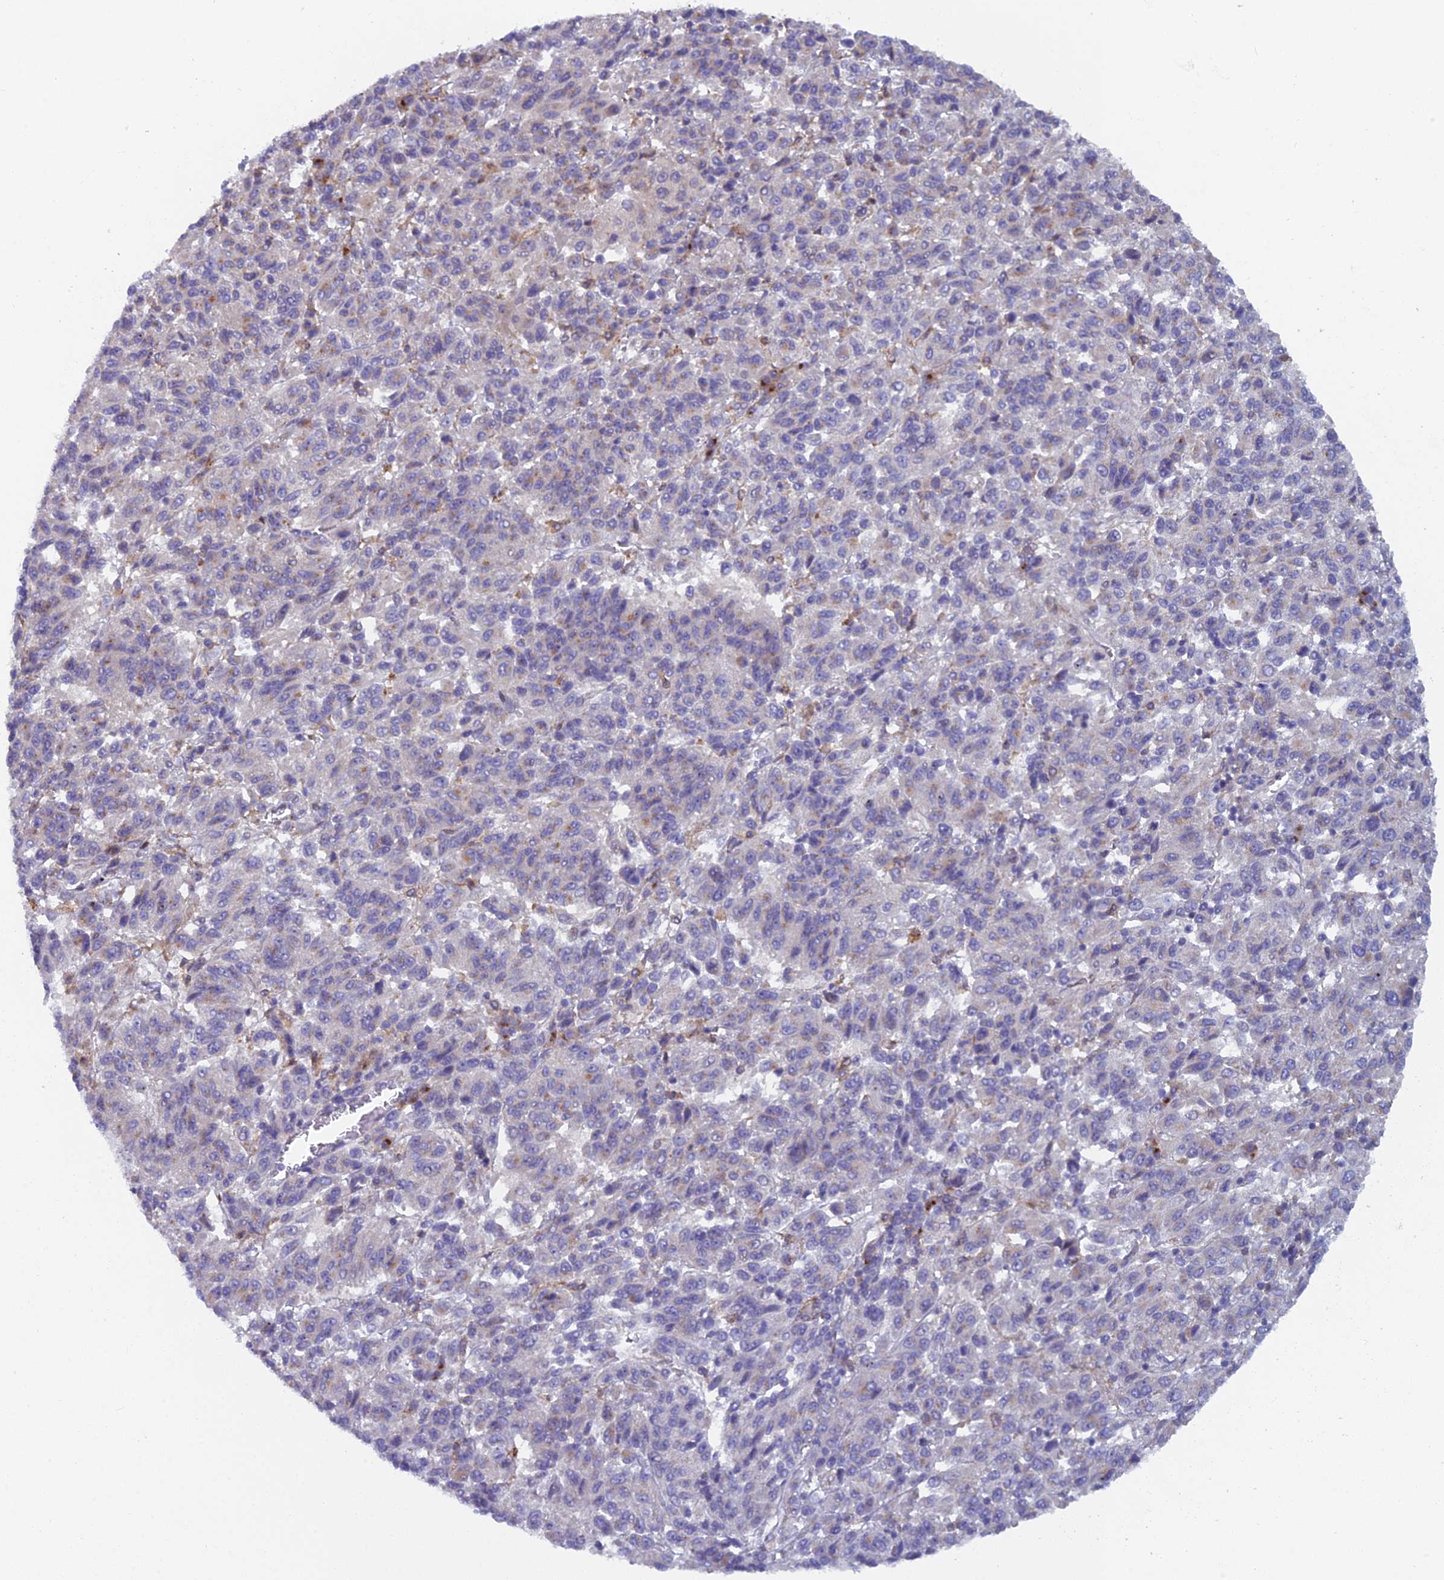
{"staining": {"intensity": "negative", "quantity": "none", "location": "none"}, "tissue": "melanoma", "cell_type": "Tumor cells", "image_type": "cancer", "snomed": [{"axis": "morphology", "description": "Malignant melanoma, Metastatic site"}, {"axis": "topography", "description": "Lung"}], "caption": "A high-resolution image shows IHC staining of malignant melanoma (metastatic site), which exhibits no significant staining in tumor cells.", "gene": "B9D2", "patient": {"sex": "male", "age": 64}}